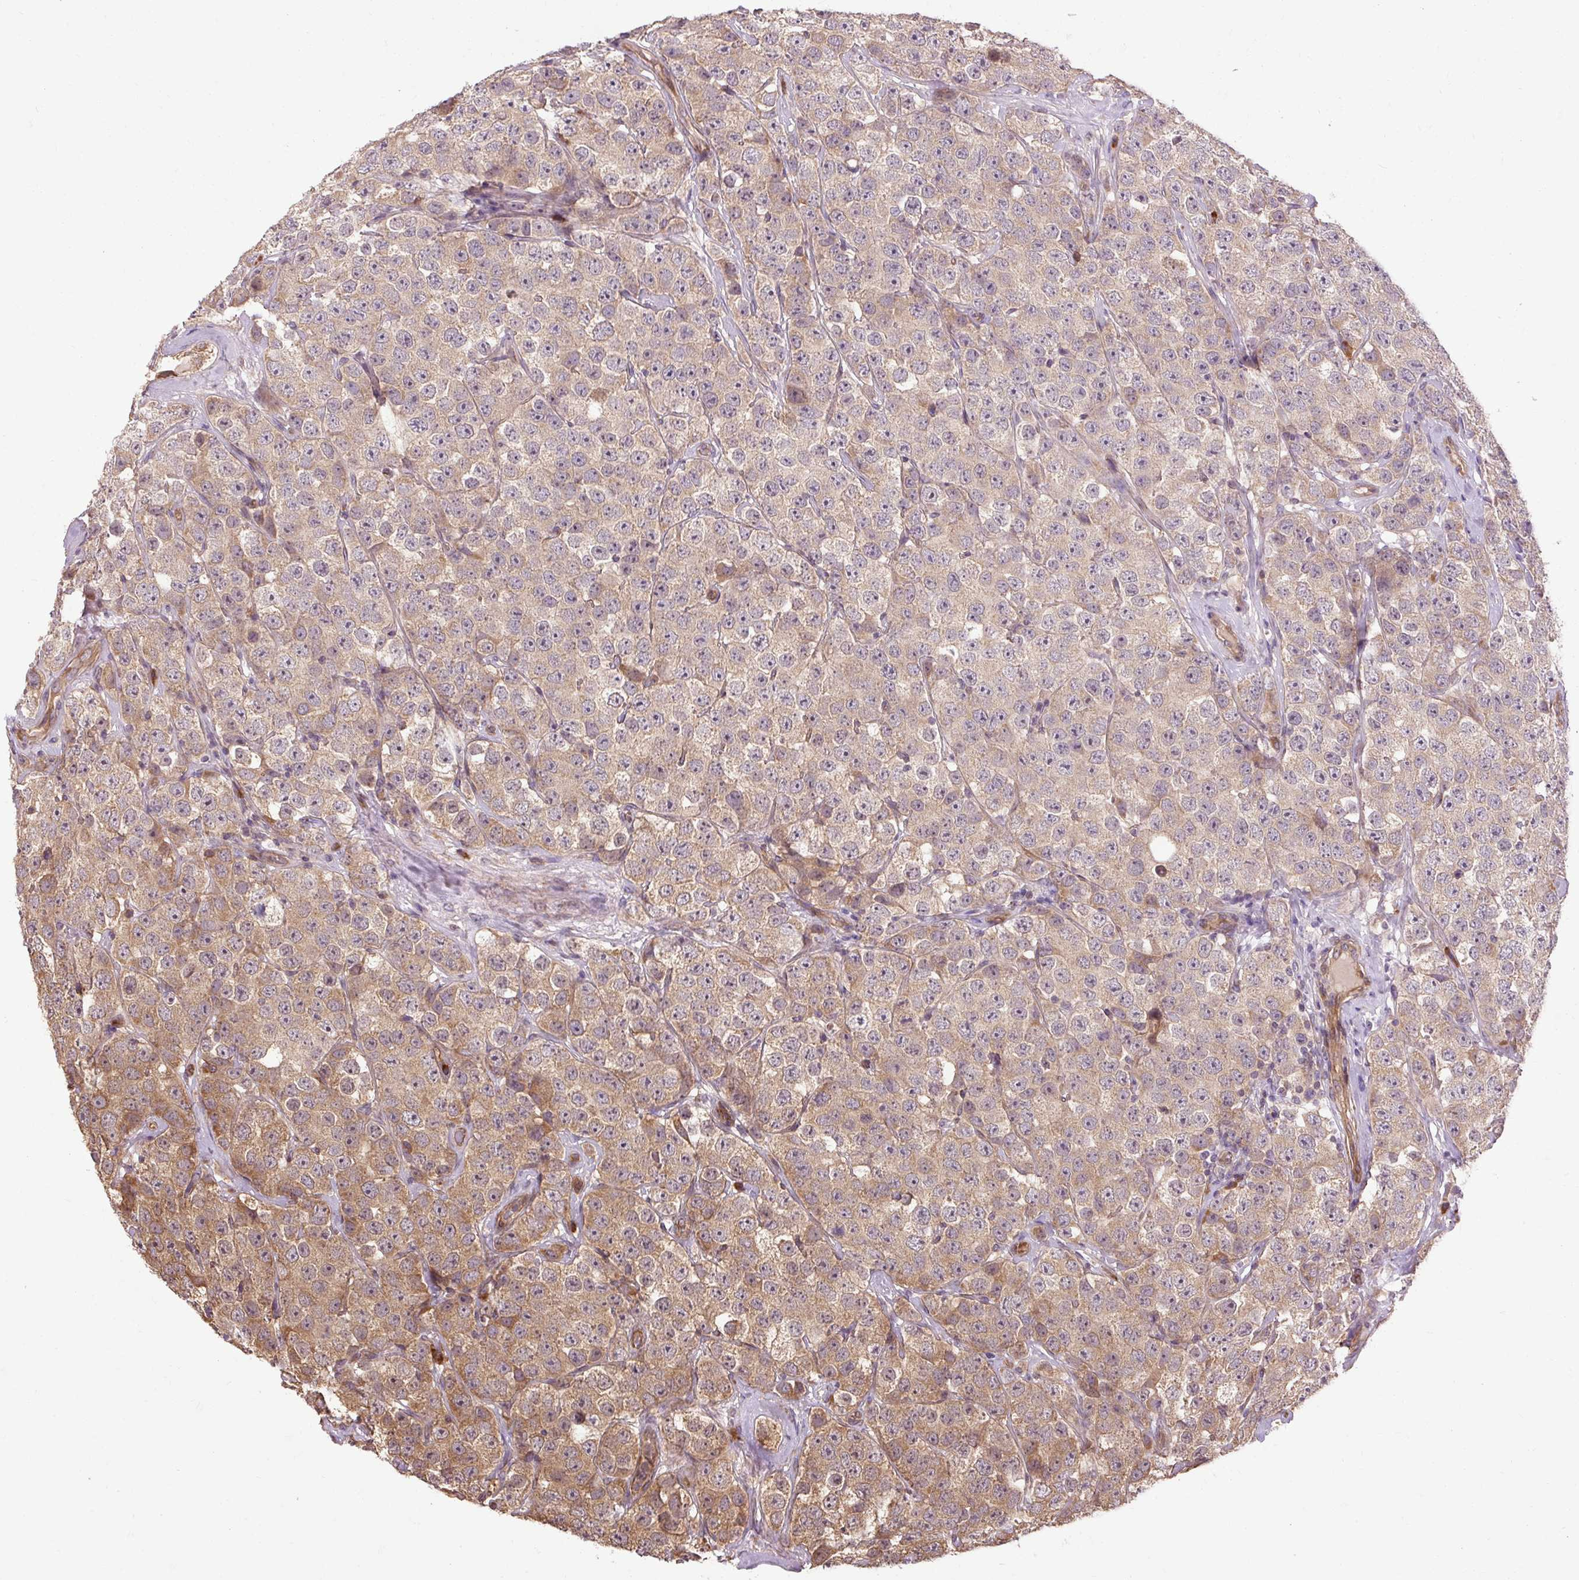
{"staining": {"intensity": "moderate", "quantity": ">75%", "location": "cytoplasmic/membranous"}, "tissue": "testis cancer", "cell_type": "Tumor cells", "image_type": "cancer", "snomed": [{"axis": "morphology", "description": "Seminoma, NOS"}, {"axis": "topography", "description": "Testis"}], "caption": "This is an image of immunohistochemistry staining of testis seminoma, which shows moderate positivity in the cytoplasmic/membranous of tumor cells.", "gene": "FLRT1", "patient": {"sex": "male", "age": 28}}